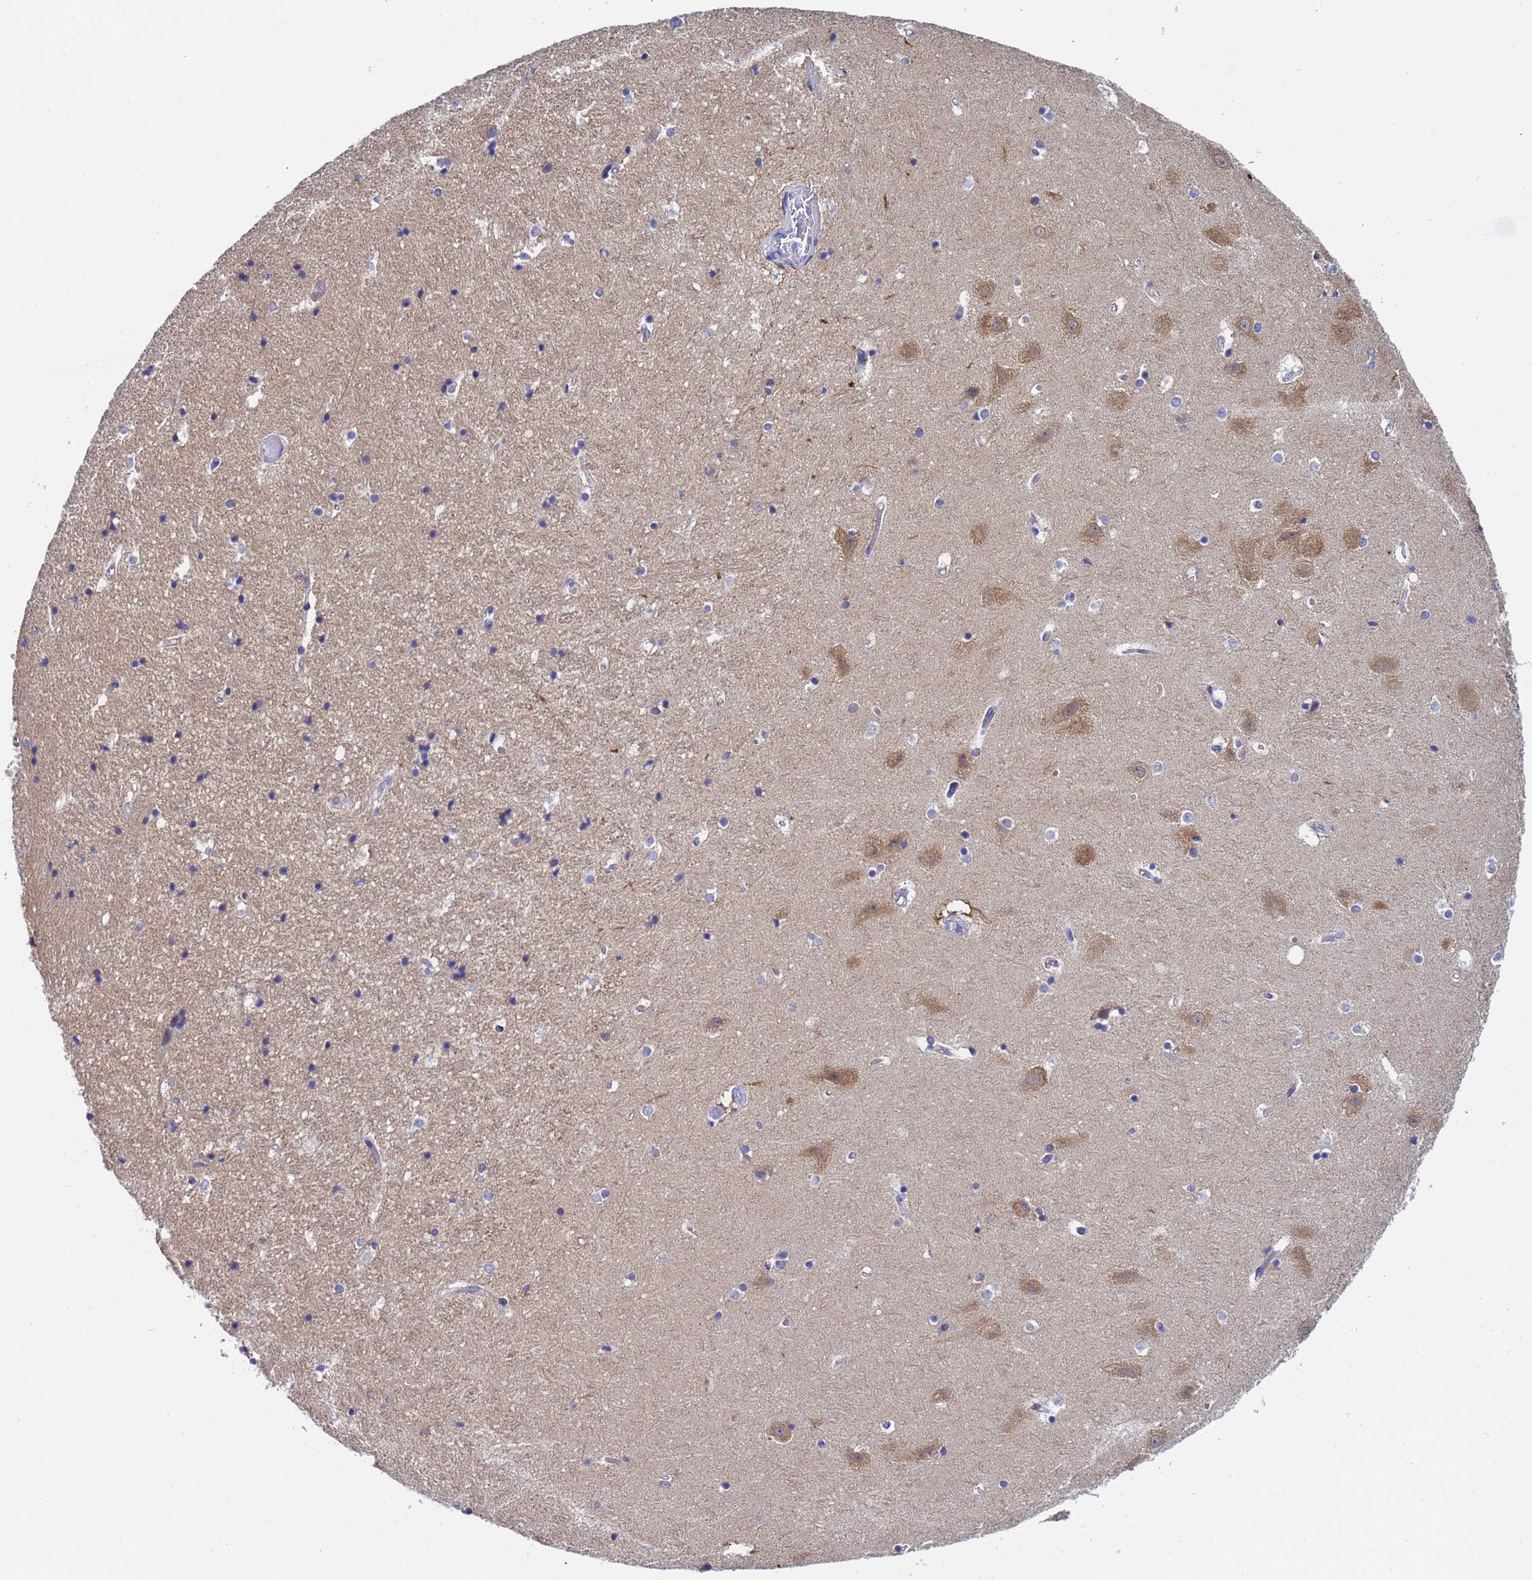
{"staining": {"intensity": "negative", "quantity": "none", "location": "none"}, "tissue": "hippocampus", "cell_type": "Glial cells", "image_type": "normal", "snomed": [{"axis": "morphology", "description": "Normal tissue, NOS"}, {"axis": "topography", "description": "Hippocampus"}], "caption": "Glial cells are negative for protein expression in benign human hippocampus.", "gene": "UBE2O", "patient": {"sex": "female", "age": 52}}